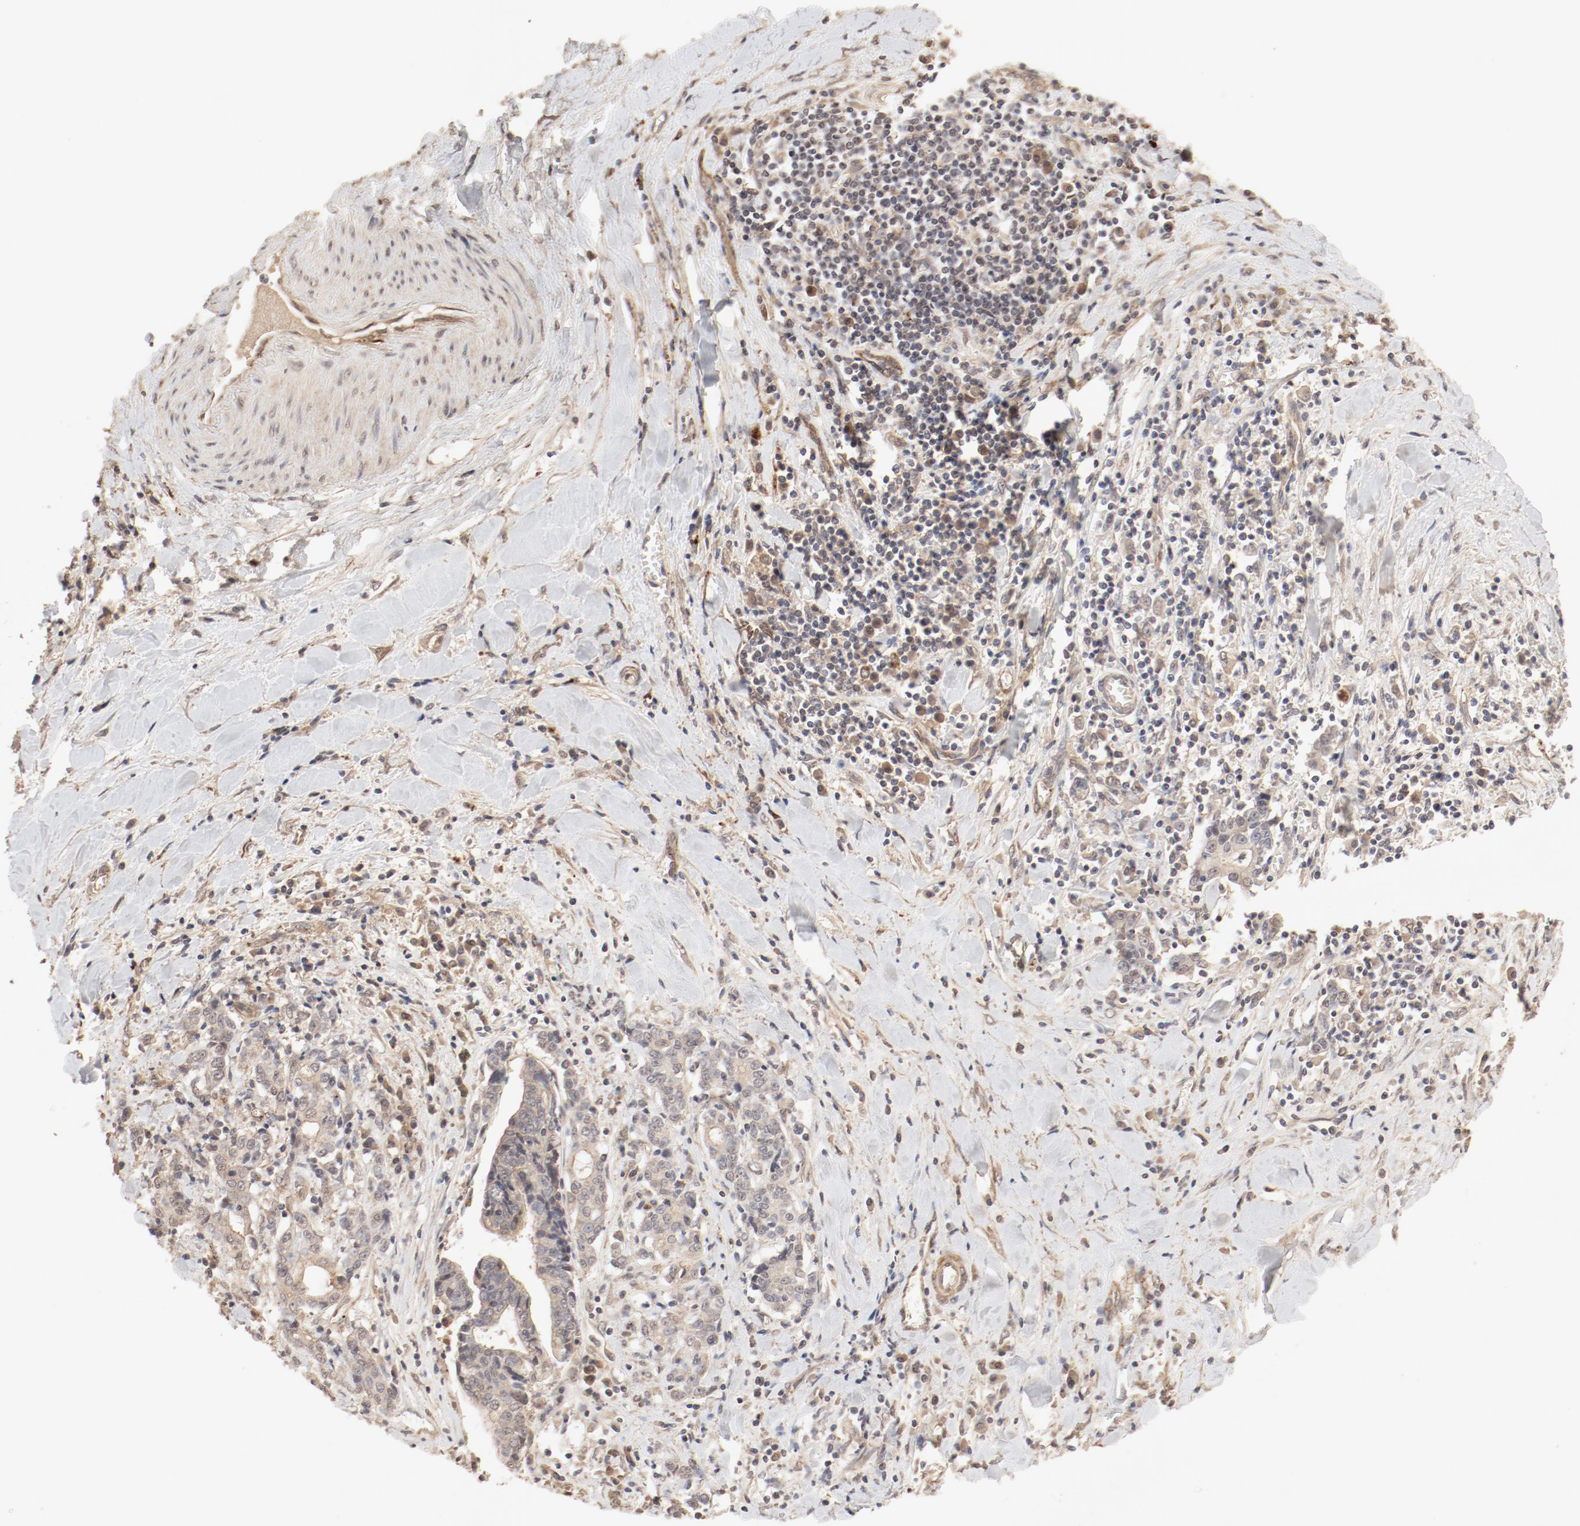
{"staining": {"intensity": "weak", "quantity": ">75%", "location": "cytoplasmic/membranous"}, "tissue": "liver cancer", "cell_type": "Tumor cells", "image_type": "cancer", "snomed": [{"axis": "morphology", "description": "Cholangiocarcinoma"}, {"axis": "topography", "description": "Liver"}], "caption": "Human liver cancer stained with a brown dye reveals weak cytoplasmic/membranous positive expression in approximately >75% of tumor cells.", "gene": "IL3RA", "patient": {"sex": "male", "age": 57}}